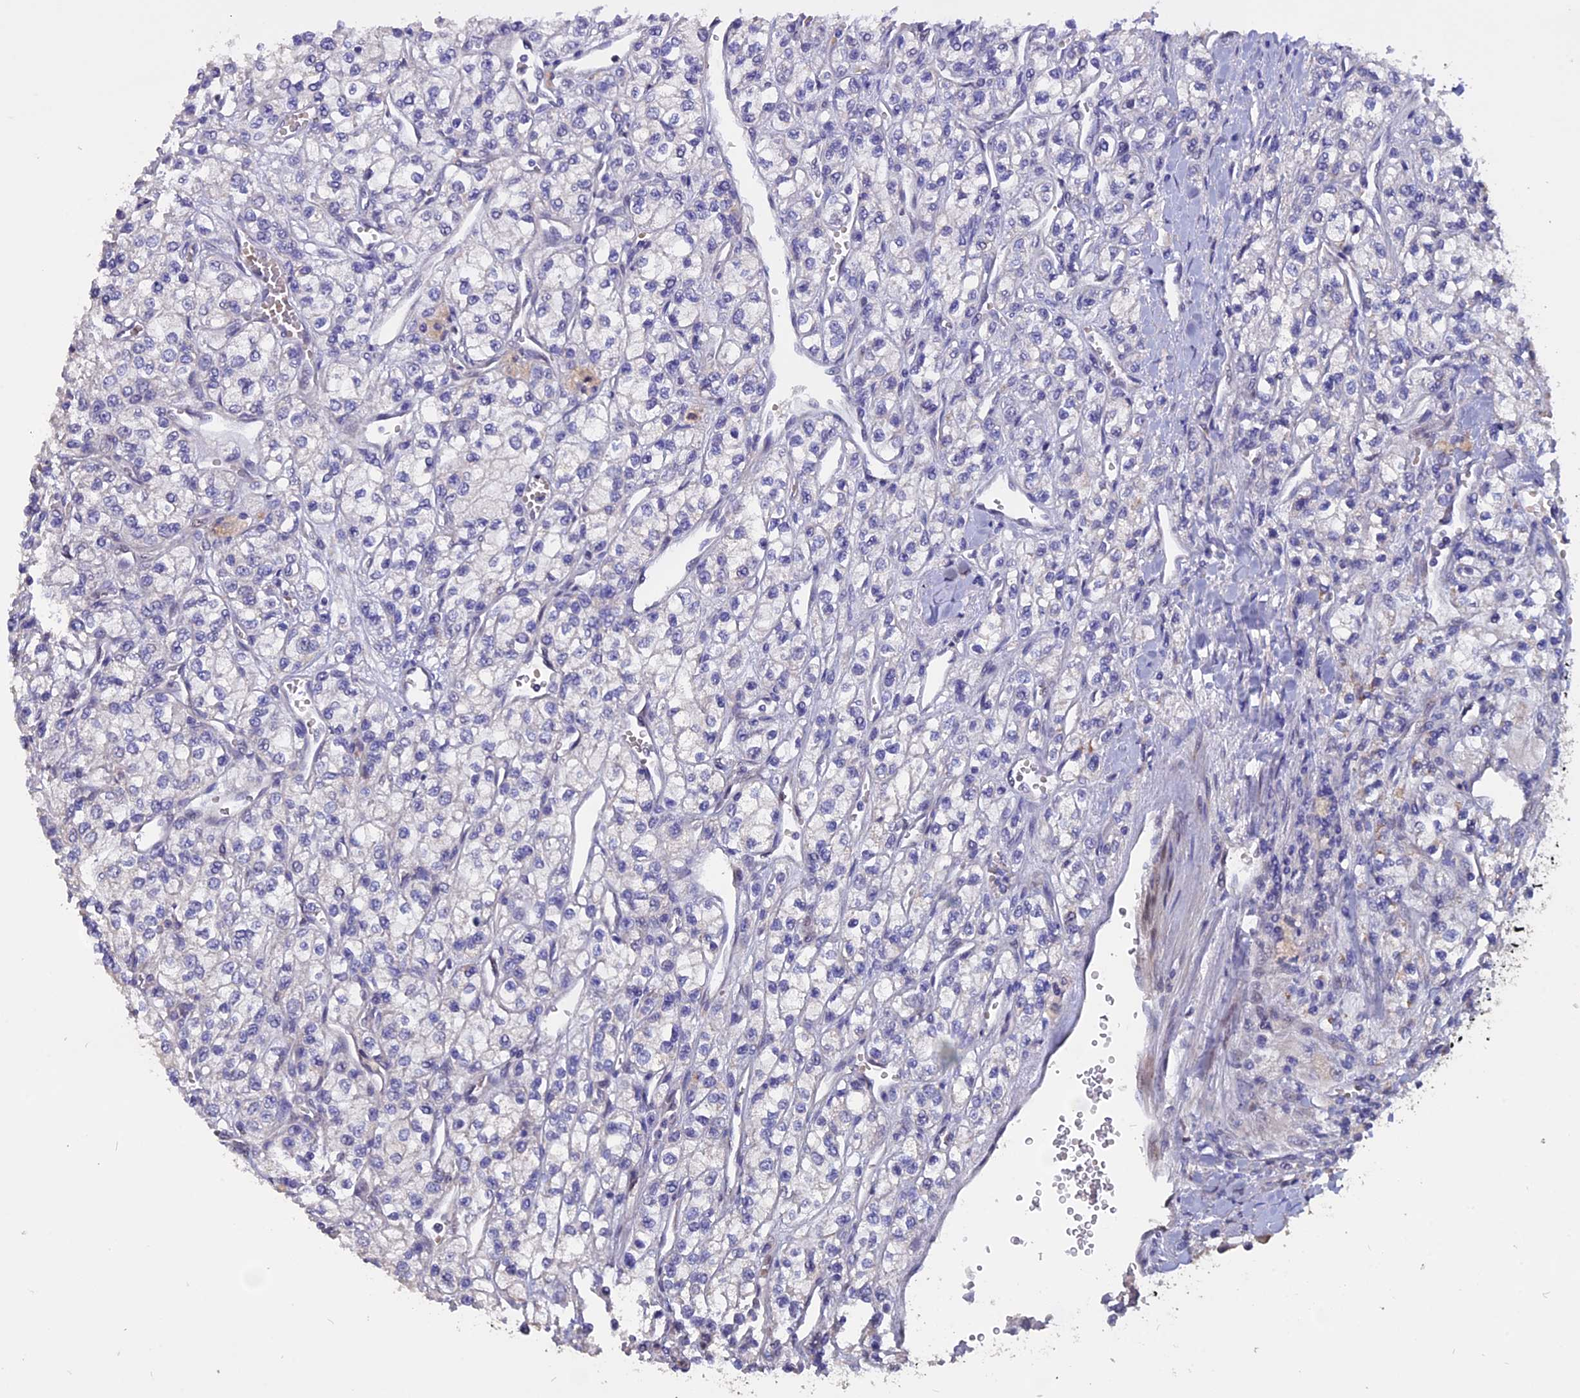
{"staining": {"intensity": "negative", "quantity": "none", "location": "none"}, "tissue": "renal cancer", "cell_type": "Tumor cells", "image_type": "cancer", "snomed": [{"axis": "morphology", "description": "Adenocarcinoma, NOS"}, {"axis": "topography", "description": "Kidney"}], "caption": "DAB (3,3'-diaminobenzidine) immunohistochemical staining of human adenocarcinoma (renal) reveals no significant staining in tumor cells.", "gene": "TMEM263", "patient": {"sex": "male", "age": 80}}